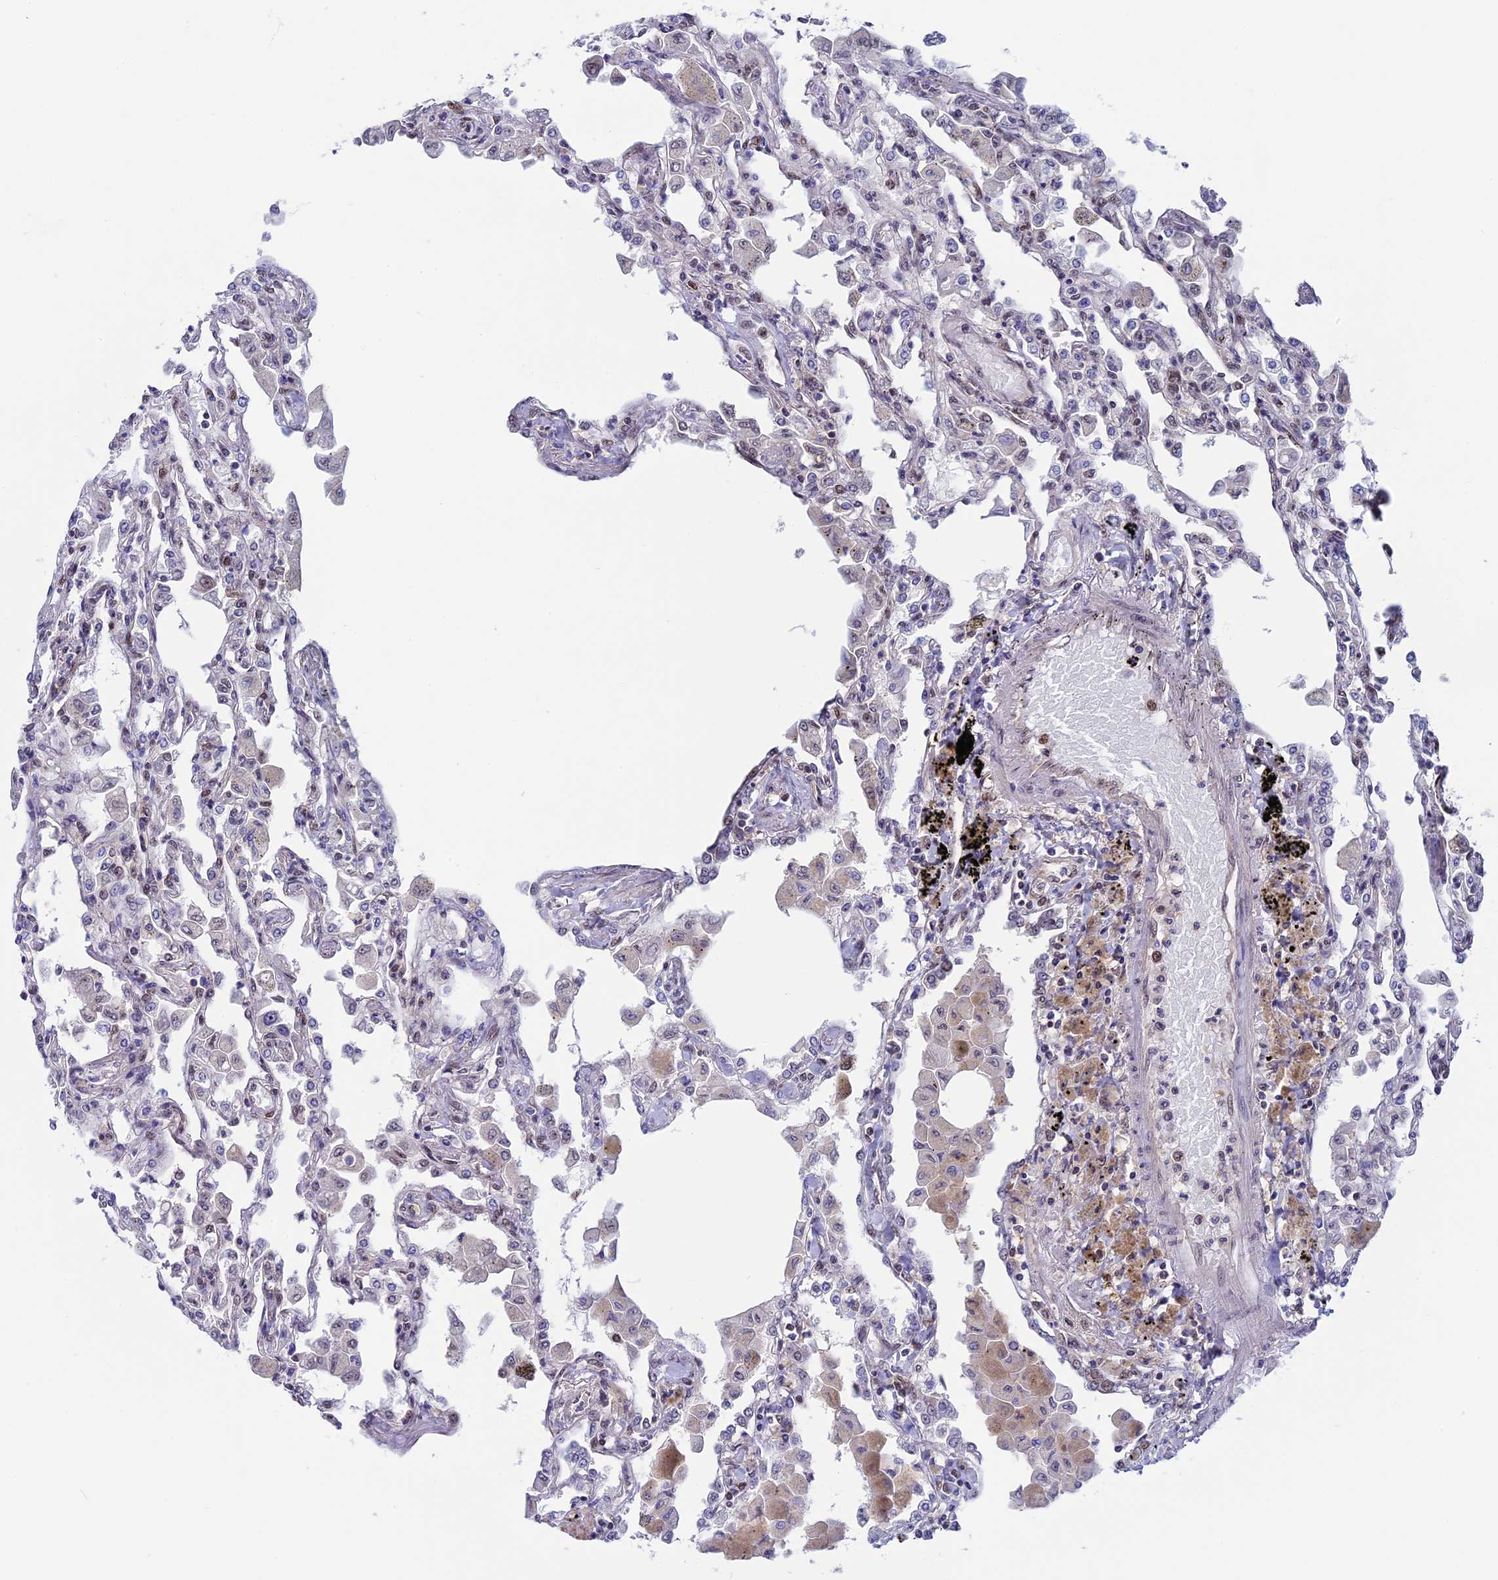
{"staining": {"intensity": "weak", "quantity": "<25%", "location": "nuclear"}, "tissue": "lung", "cell_type": "Alveolar cells", "image_type": "normal", "snomed": [{"axis": "morphology", "description": "Normal tissue, NOS"}, {"axis": "topography", "description": "Bronchus"}, {"axis": "topography", "description": "Lung"}], "caption": "A photomicrograph of lung stained for a protein displays no brown staining in alveolar cells.", "gene": "CCDC86", "patient": {"sex": "female", "age": 49}}